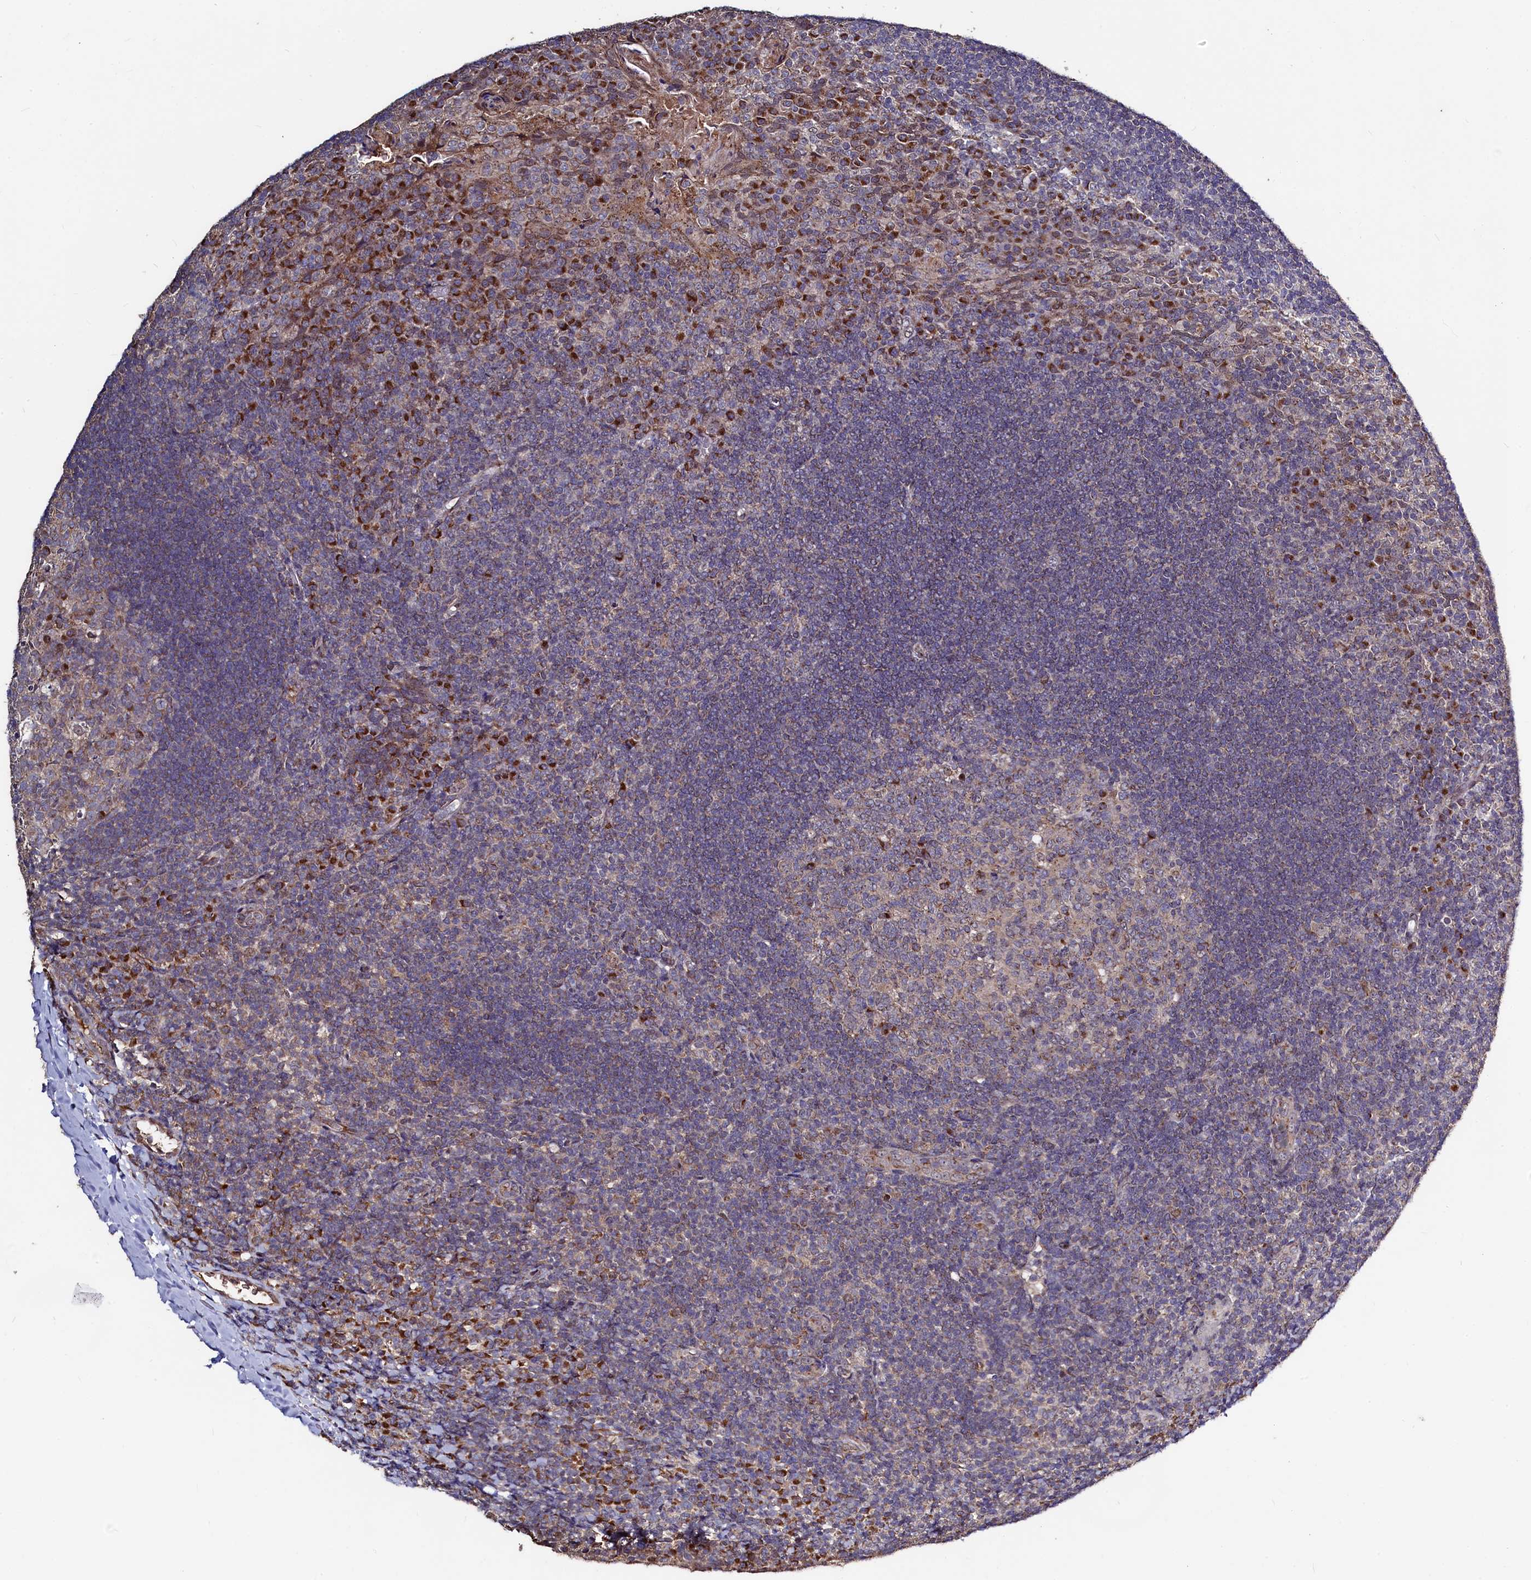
{"staining": {"intensity": "weak", "quantity": ">75%", "location": "cytoplasmic/membranous"}, "tissue": "tonsil", "cell_type": "Germinal center cells", "image_type": "normal", "snomed": [{"axis": "morphology", "description": "Normal tissue, NOS"}, {"axis": "topography", "description": "Tonsil"}], "caption": "IHC (DAB) staining of unremarkable human tonsil displays weak cytoplasmic/membranous protein expression in approximately >75% of germinal center cells.", "gene": "SEC24C", "patient": {"sex": "male", "age": 17}}